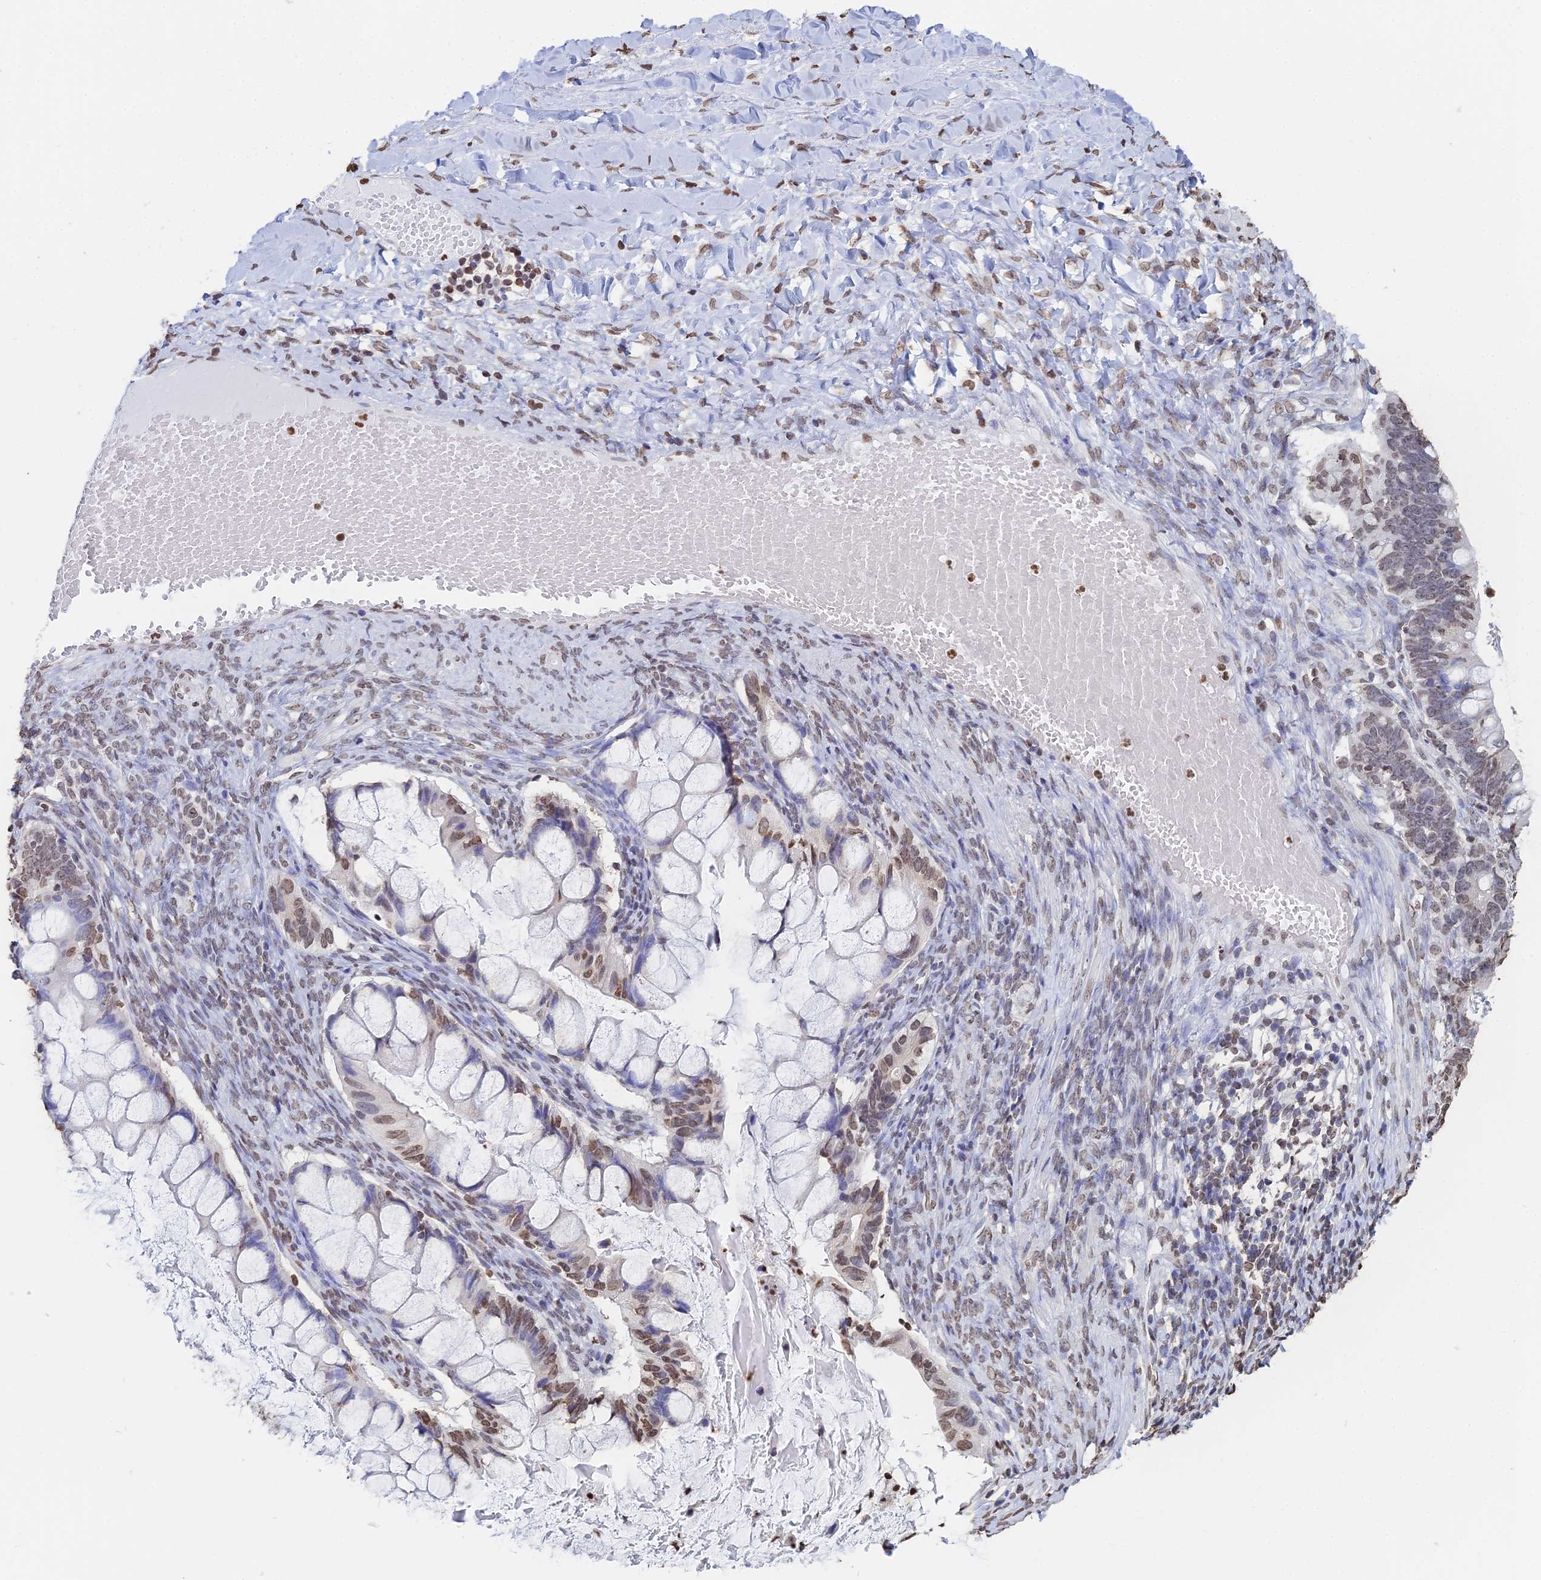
{"staining": {"intensity": "moderate", "quantity": "25%-75%", "location": "nuclear"}, "tissue": "ovarian cancer", "cell_type": "Tumor cells", "image_type": "cancer", "snomed": [{"axis": "morphology", "description": "Cystadenocarcinoma, mucinous, NOS"}, {"axis": "topography", "description": "Ovary"}], "caption": "This image exhibits immunohistochemistry staining of human ovarian cancer (mucinous cystadenocarcinoma), with medium moderate nuclear staining in about 25%-75% of tumor cells.", "gene": "GBP3", "patient": {"sex": "female", "age": 61}}